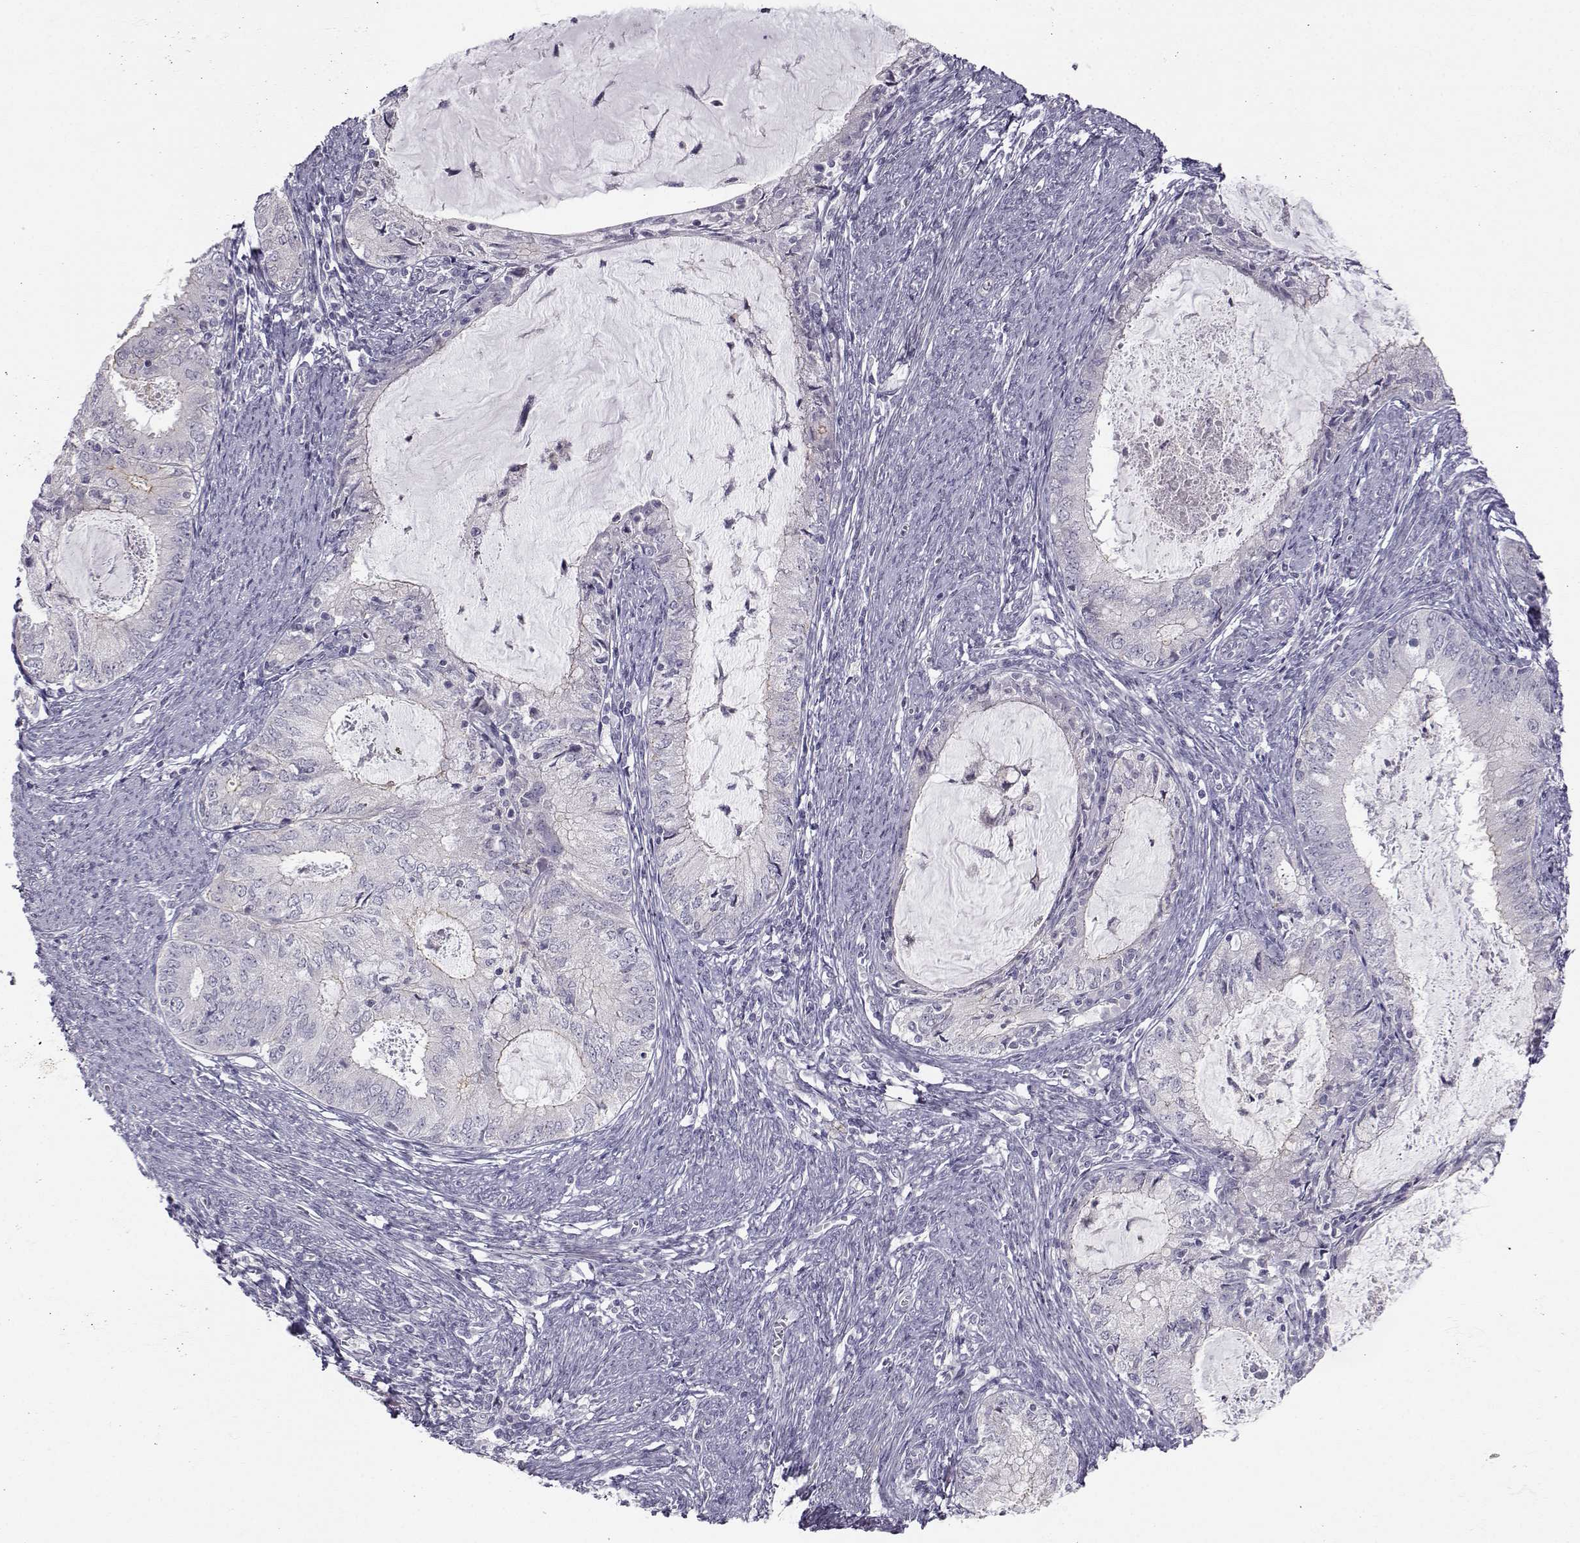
{"staining": {"intensity": "negative", "quantity": "none", "location": "none"}, "tissue": "endometrial cancer", "cell_type": "Tumor cells", "image_type": "cancer", "snomed": [{"axis": "morphology", "description": "Adenocarcinoma, NOS"}, {"axis": "topography", "description": "Endometrium"}], "caption": "DAB (3,3'-diaminobenzidine) immunohistochemical staining of human adenocarcinoma (endometrial) shows no significant expression in tumor cells.", "gene": "ZNF185", "patient": {"sex": "female", "age": 57}}